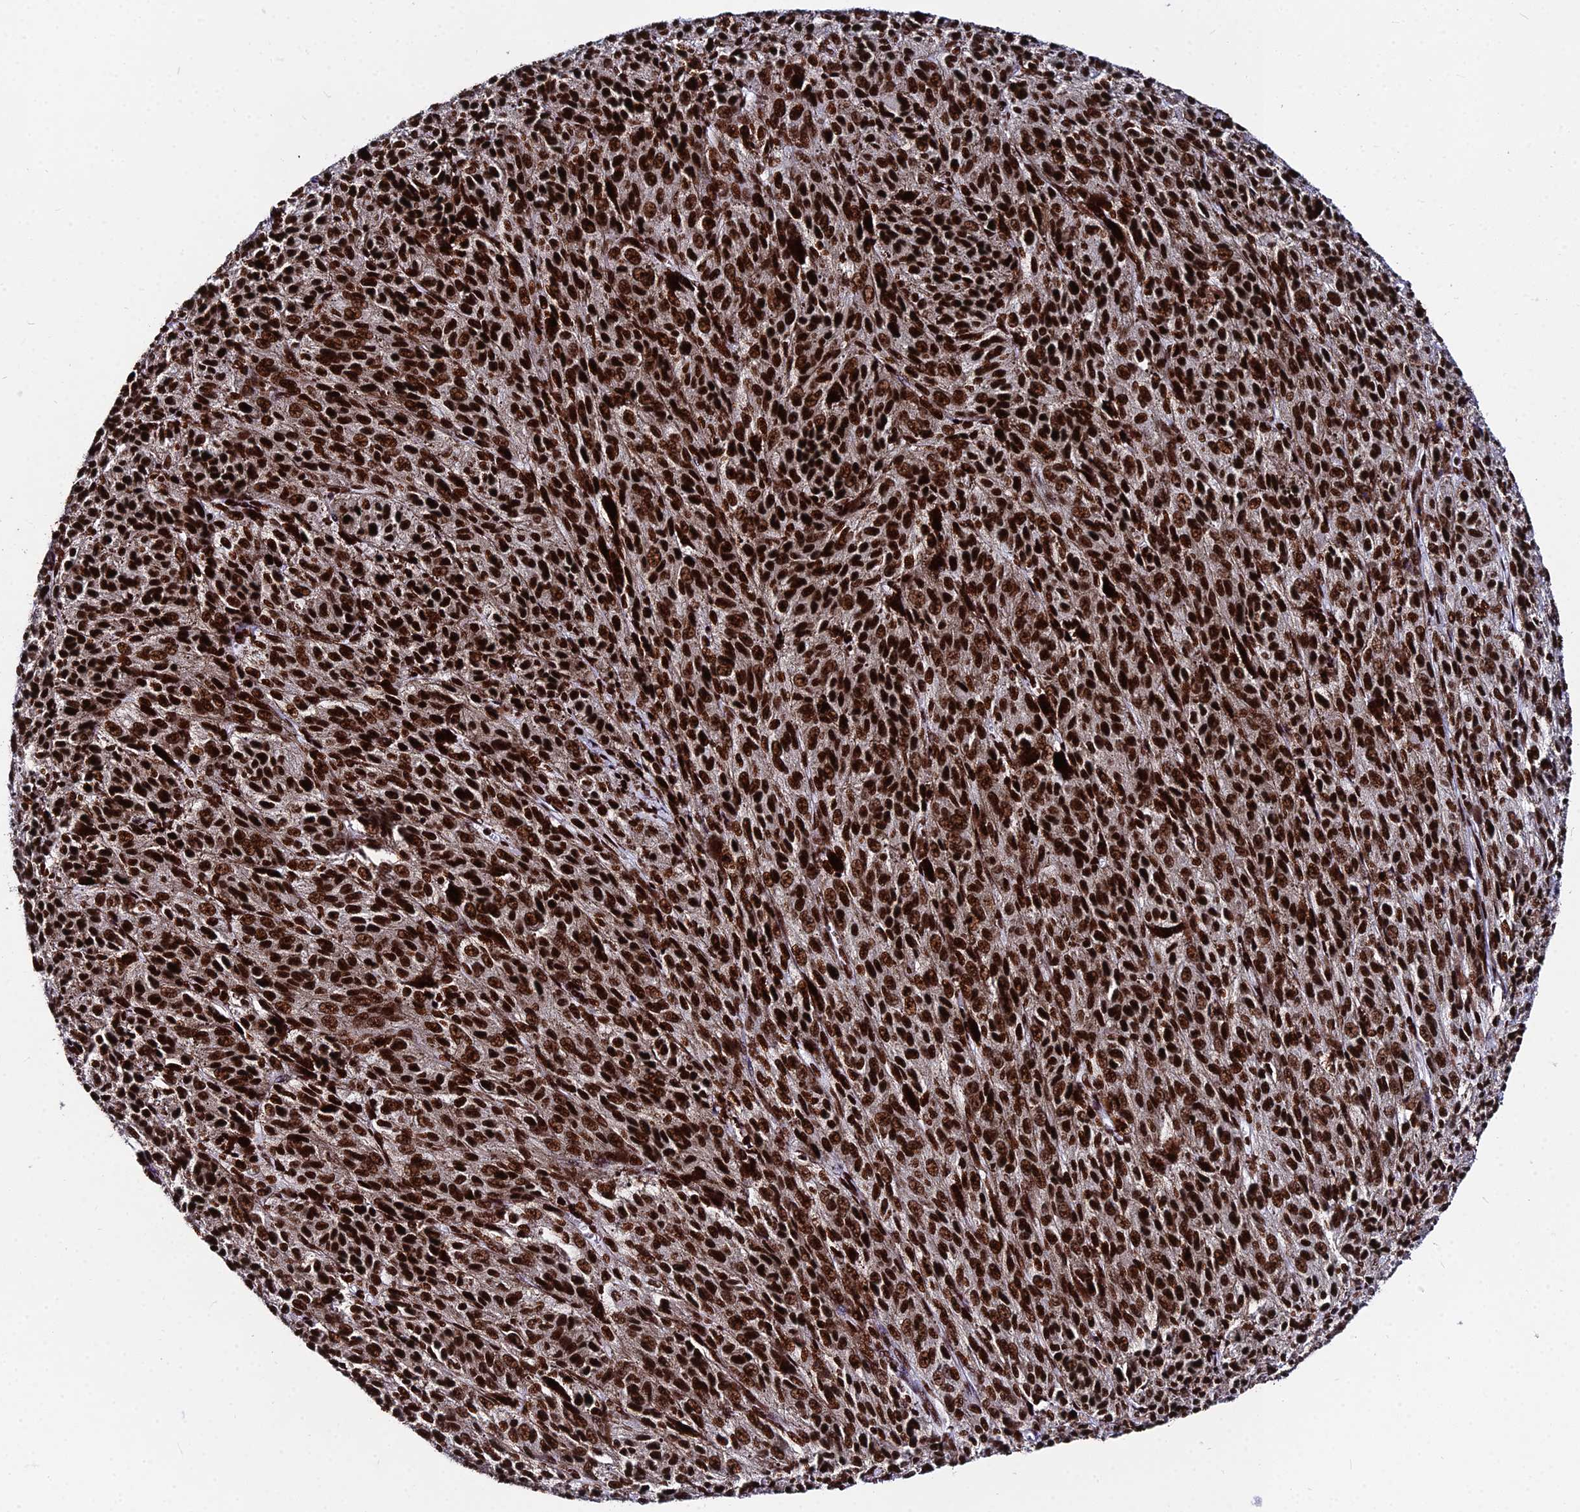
{"staining": {"intensity": "strong", "quantity": ">75%", "location": "nuclear"}, "tissue": "melanoma", "cell_type": "Tumor cells", "image_type": "cancer", "snomed": [{"axis": "morphology", "description": "Malignant melanoma, NOS"}, {"axis": "topography", "description": "Skin"}], "caption": "Human malignant melanoma stained with a brown dye displays strong nuclear positive positivity in approximately >75% of tumor cells.", "gene": "HNRNPH1", "patient": {"sex": "female", "age": 52}}